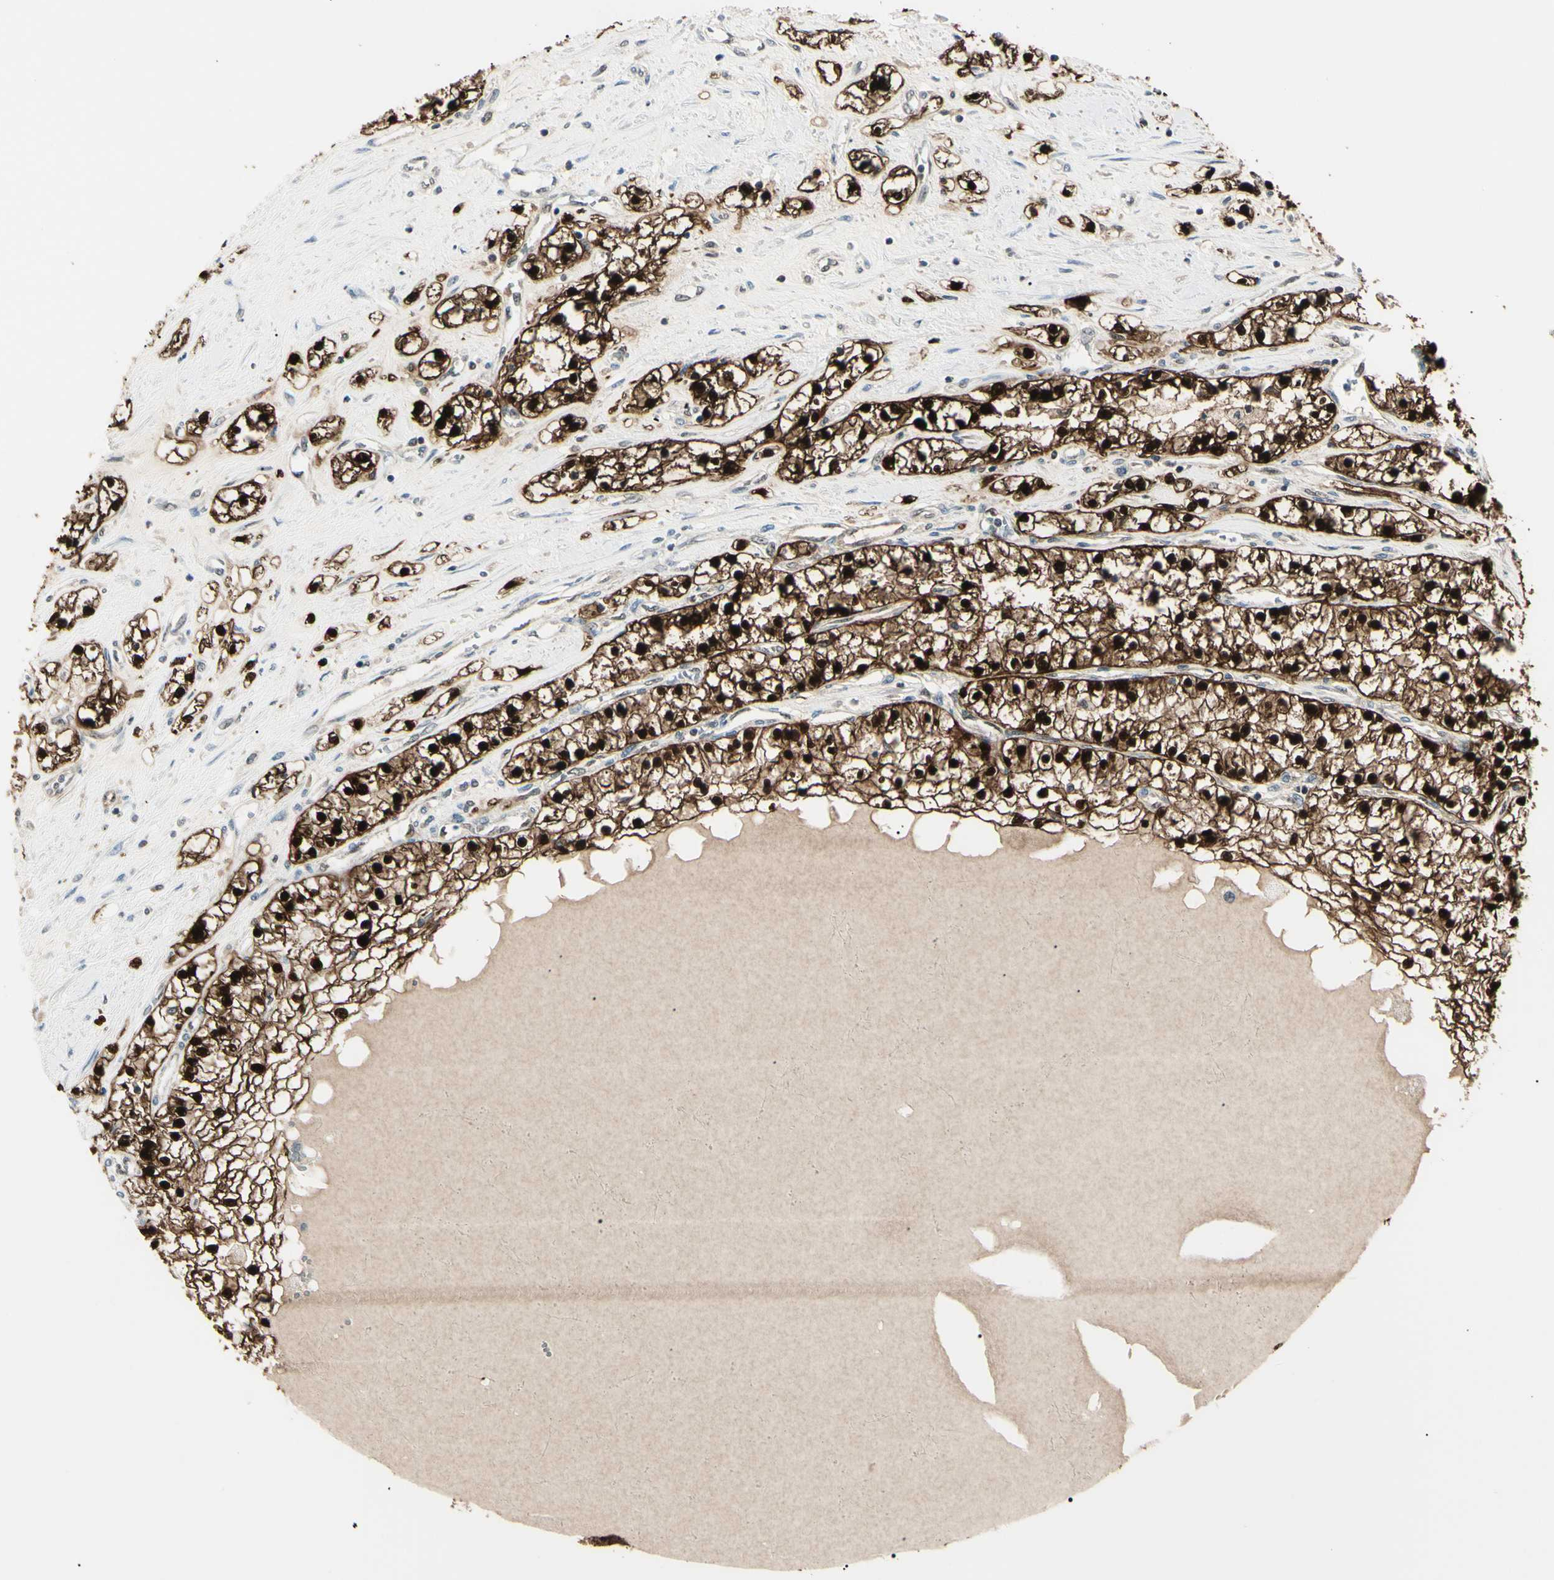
{"staining": {"intensity": "strong", "quantity": ">75%", "location": "cytoplasmic/membranous,nuclear"}, "tissue": "renal cancer", "cell_type": "Tumor cells", "image_type": "cancer", "snomed": [{"axis": "morphology", "description": "Adenocarcinoma, NOS"}, {"axis": "topography", "description": "Kidney"}], "caption": "An image of renal cancer (adenocarcinoma) stained for a protein shows strong cytoplasmic/membranous and nuclear brown staining in tumor cells. The staining was performed using DAB (3,3'-diaminobenzidine), with brown indicating positive protein expression. Nuclei are stained blue with hematoxylin.", "gene": "PGK1", "patient": {"sex": "male", "age": 68}}